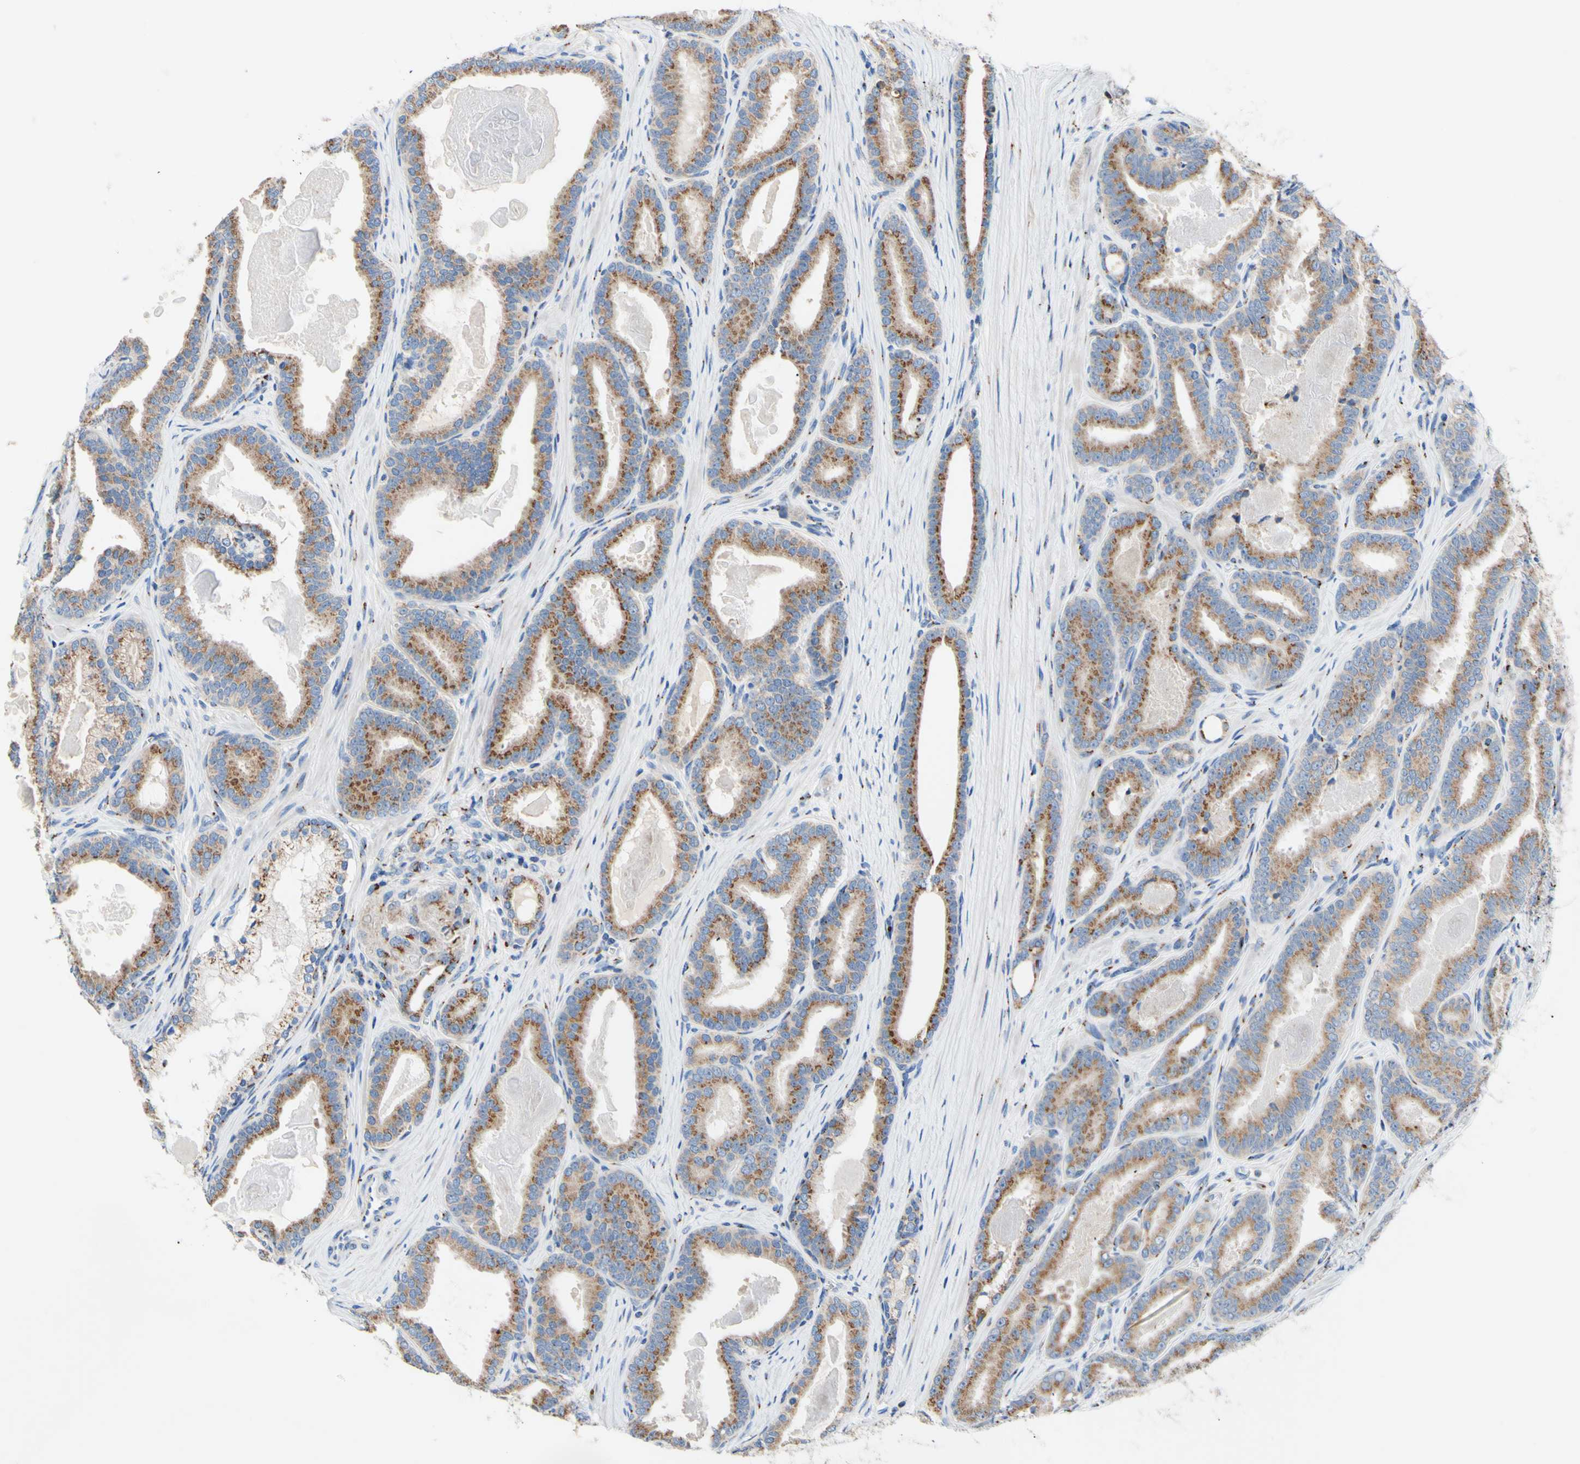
{"staining": {"intensity": "moderate", "quantity": "25%-75%", "location": "cytoplasmic/membranous"}, "tissue": "prostate cancer", "cell_type": "Tumor cells", "image_type": "cancer", "snomed": [{"axis": "morphology", "description": "Adenocarcinoma, High grade"}, {"axis": "topography", "description": "Prostate"}], "caption": "Protein expression by immunohistochemistry reveals moderate cytoplasmic/membranous positivity in about 25%-75% of tumor cells in prostate cancer (high-grade adenocarcinoma). The protein is shown in brown color, while the nuclei are stained blue.", "gene": "GALNT2", "patient": {"sex": "male", "age": 60}}